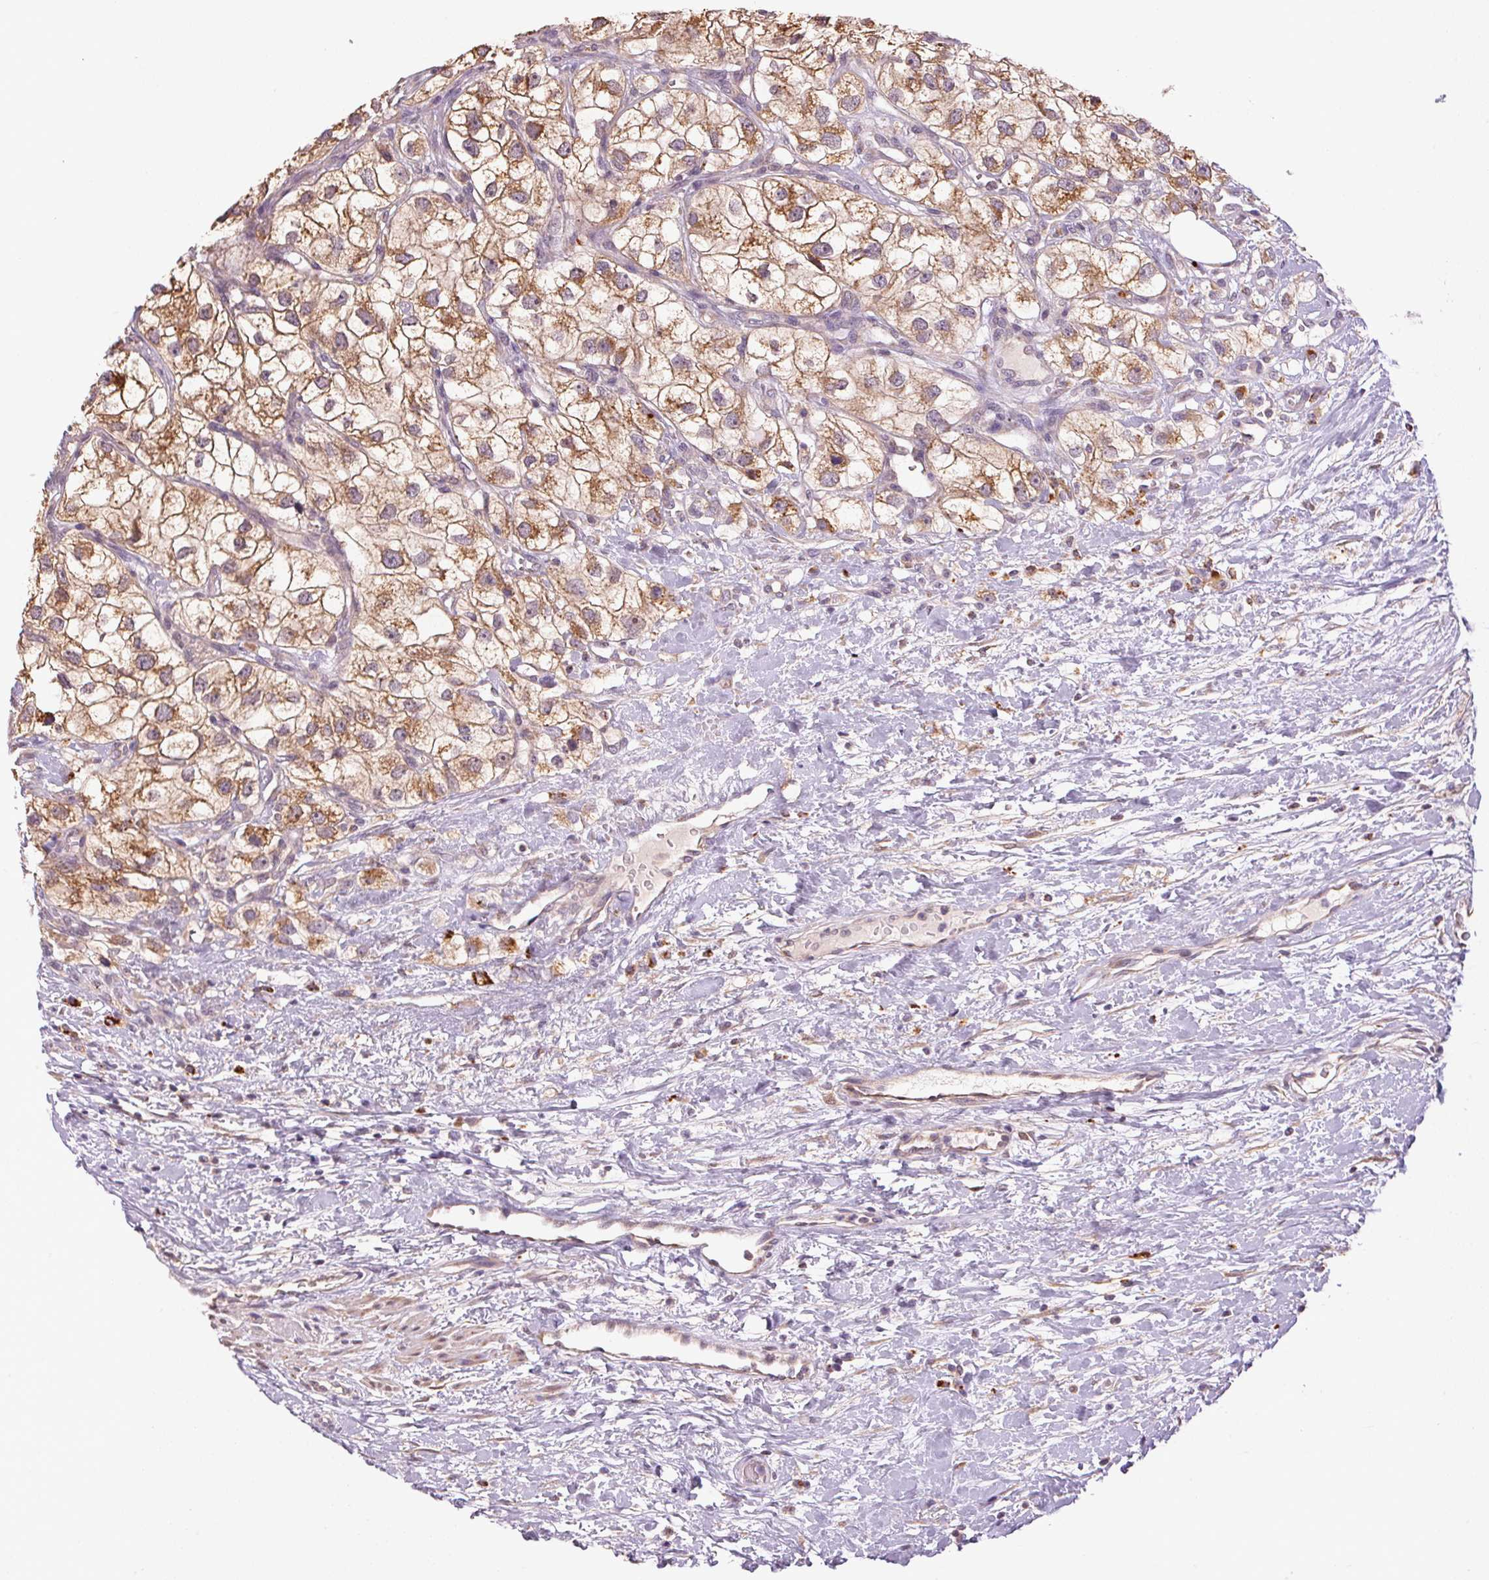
{"staining": {"intensity": "moderate", "quantity": ">75%", "location": "cytoplasmic/membranous"}, "tissue": "renal cancer", "cell_type": "Tumor cells", "image_type": "cancer", "snomed": [{"axis": "morphology", "description": "Adenocarcinoma, NOS"}, {"axis": "topography", "description": "Kidney"}], "caption": "Protein analysis of adenocarcinoma (renal) tissue shows moderate cytoplasmic/membranous expression in about >75% of tumor cells. The protein of interest is stained brown, and the nuclei are stained in blue (DAB IHC with brightfield microscopy, high magnification).", "gene": "ADH5", "patient": {"sex": "male", "age": 59}}